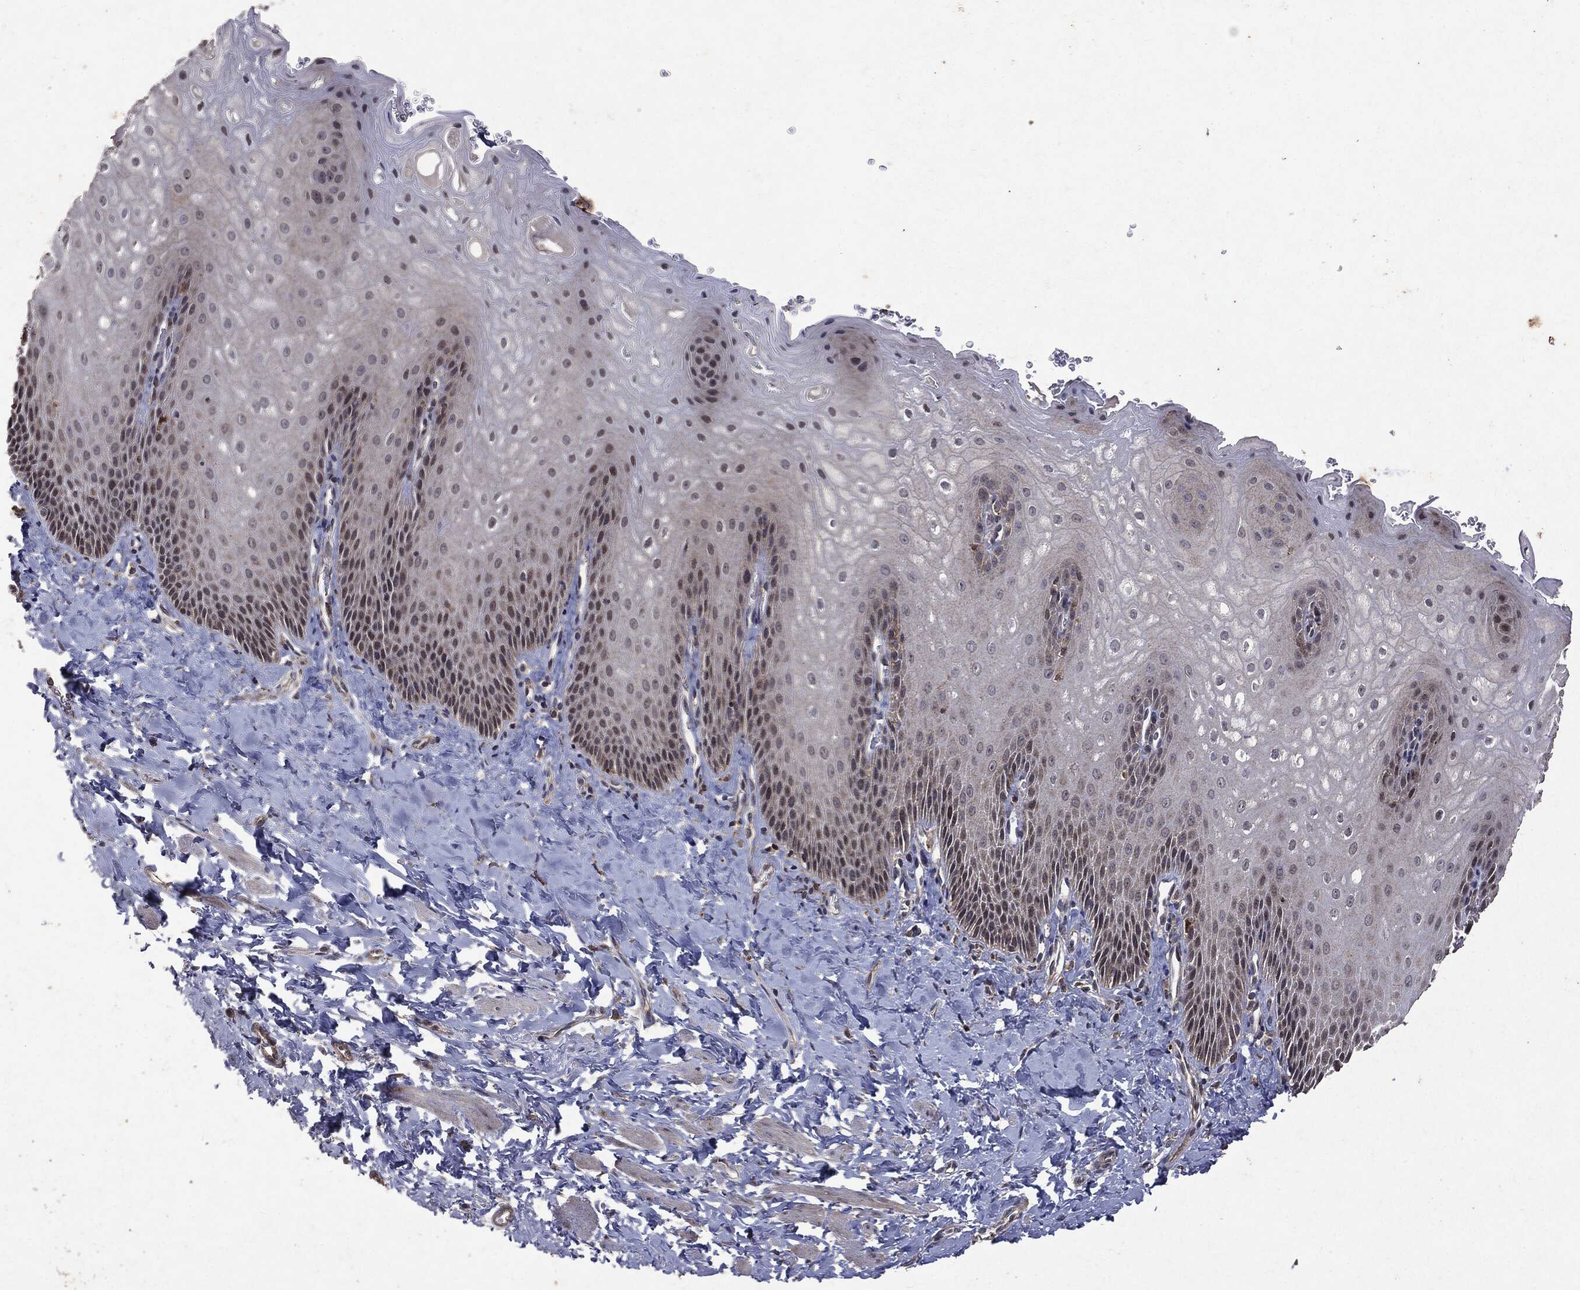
{"staining": {"intensity": "negative", "quantity": "none", "location": "none"}, "tissue": "esophagus", "cell_type": "Squamous epithelial cells", "image_type": "normal", "snomed": [{"axis": "morphology", "description": "Normal tissue, NOS"}, {"axis": "topography", "description": "Esophagus"}], "caption": "Benign esophagus was stained to show a protein in brown. There is no significant staining in squamous epithelial cells.", "gene": "PTEN", "patient": {"sex": "male", "age": 64}}